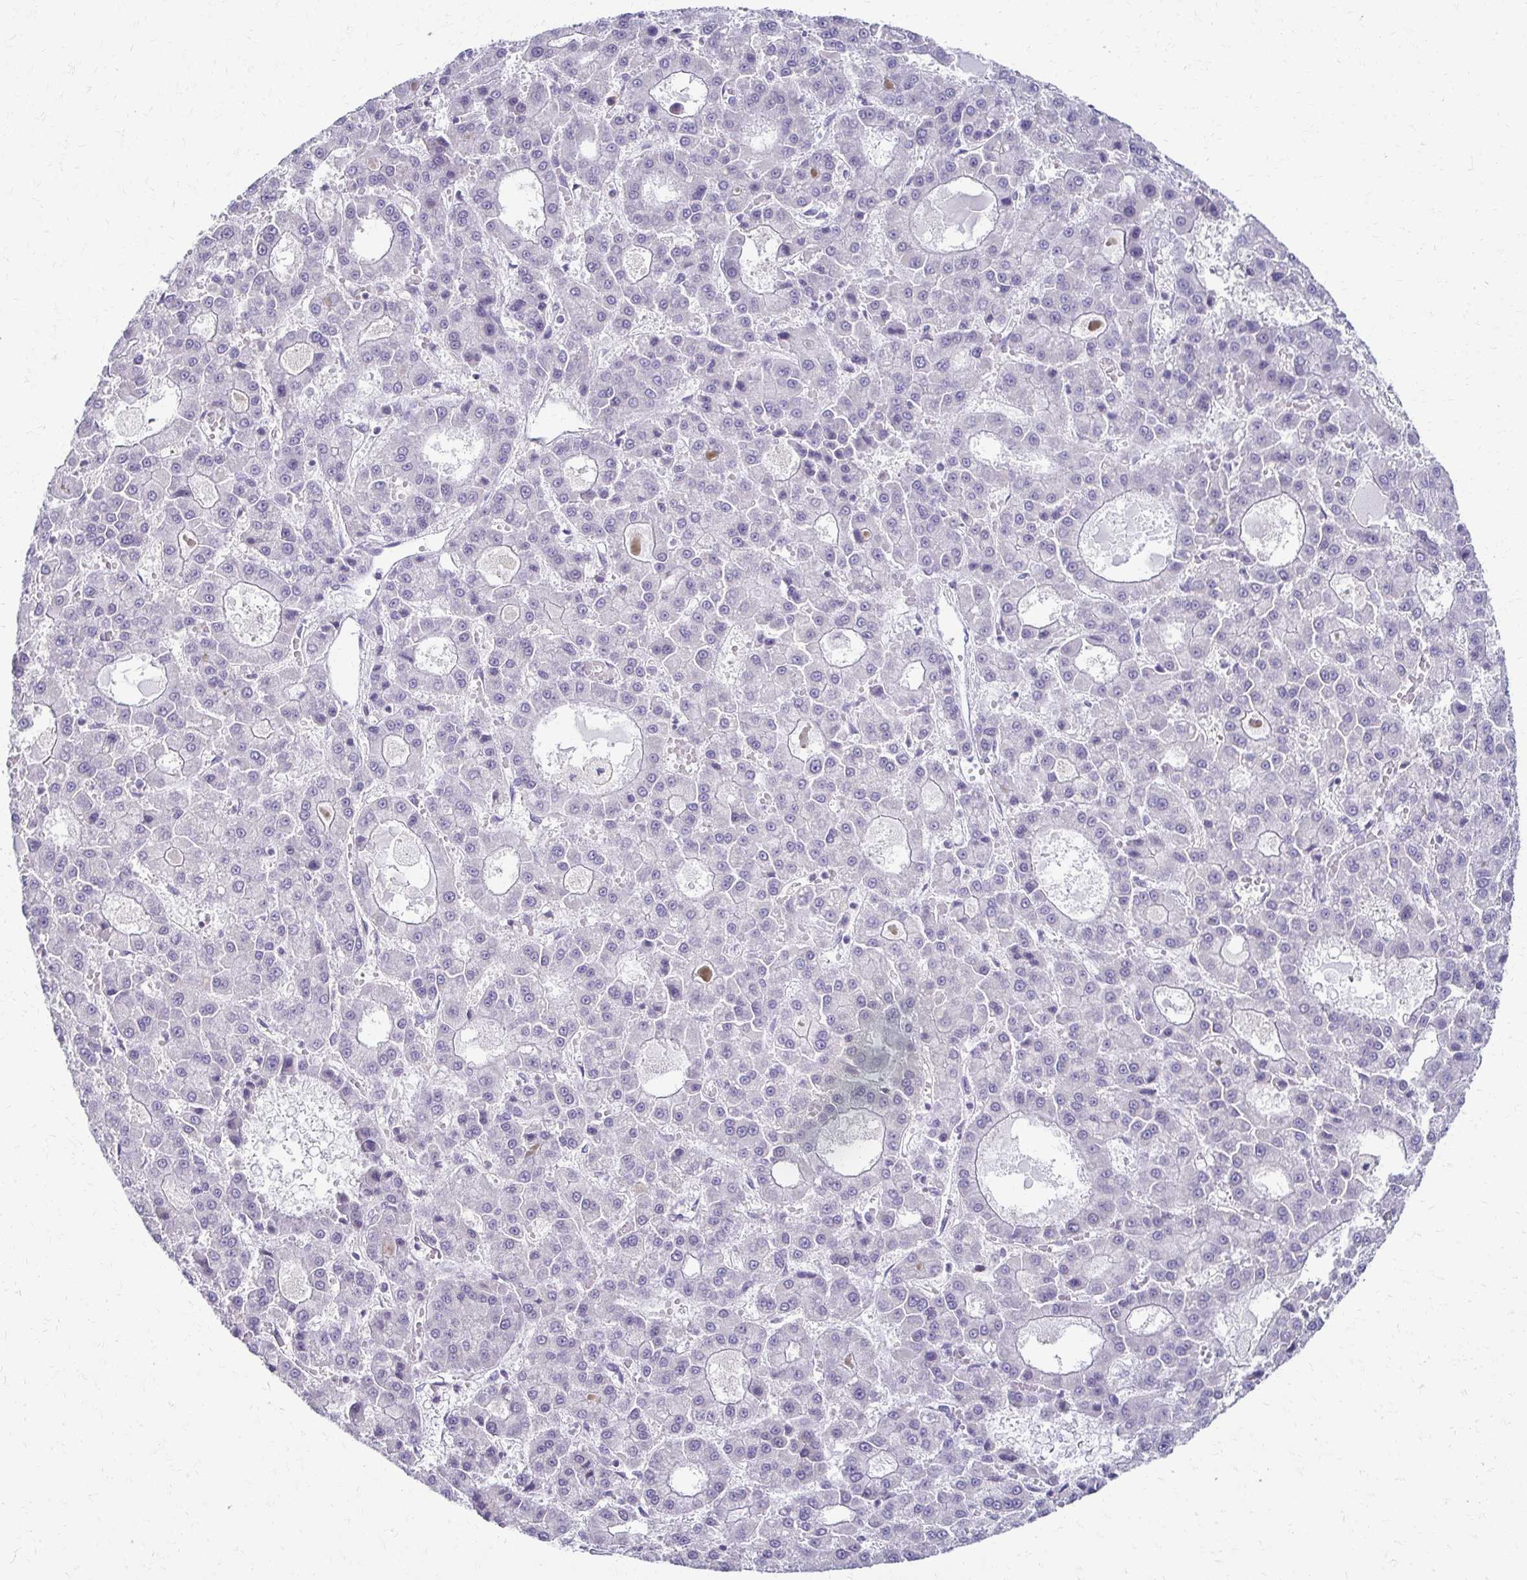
{"staining": {"intensity": "negative", "quantity": "none", "location": "none"}, "tissue": "liver cancer", "cell_type": "Tumor cells", "image_type": "cancer", "snomed": [{"axis": "morphology", "description": "Carcinoma, Hepatocellular, NOS"}, {"axis": "topography", "description": "Liver"}], "caption": "Immunohistochemistry of human liver cancer (hepatocellular carcinoma) reveals no staining in tumor cells.", "gene": "FCGR2B", "patient": {"sex": "male", "age": 70}}